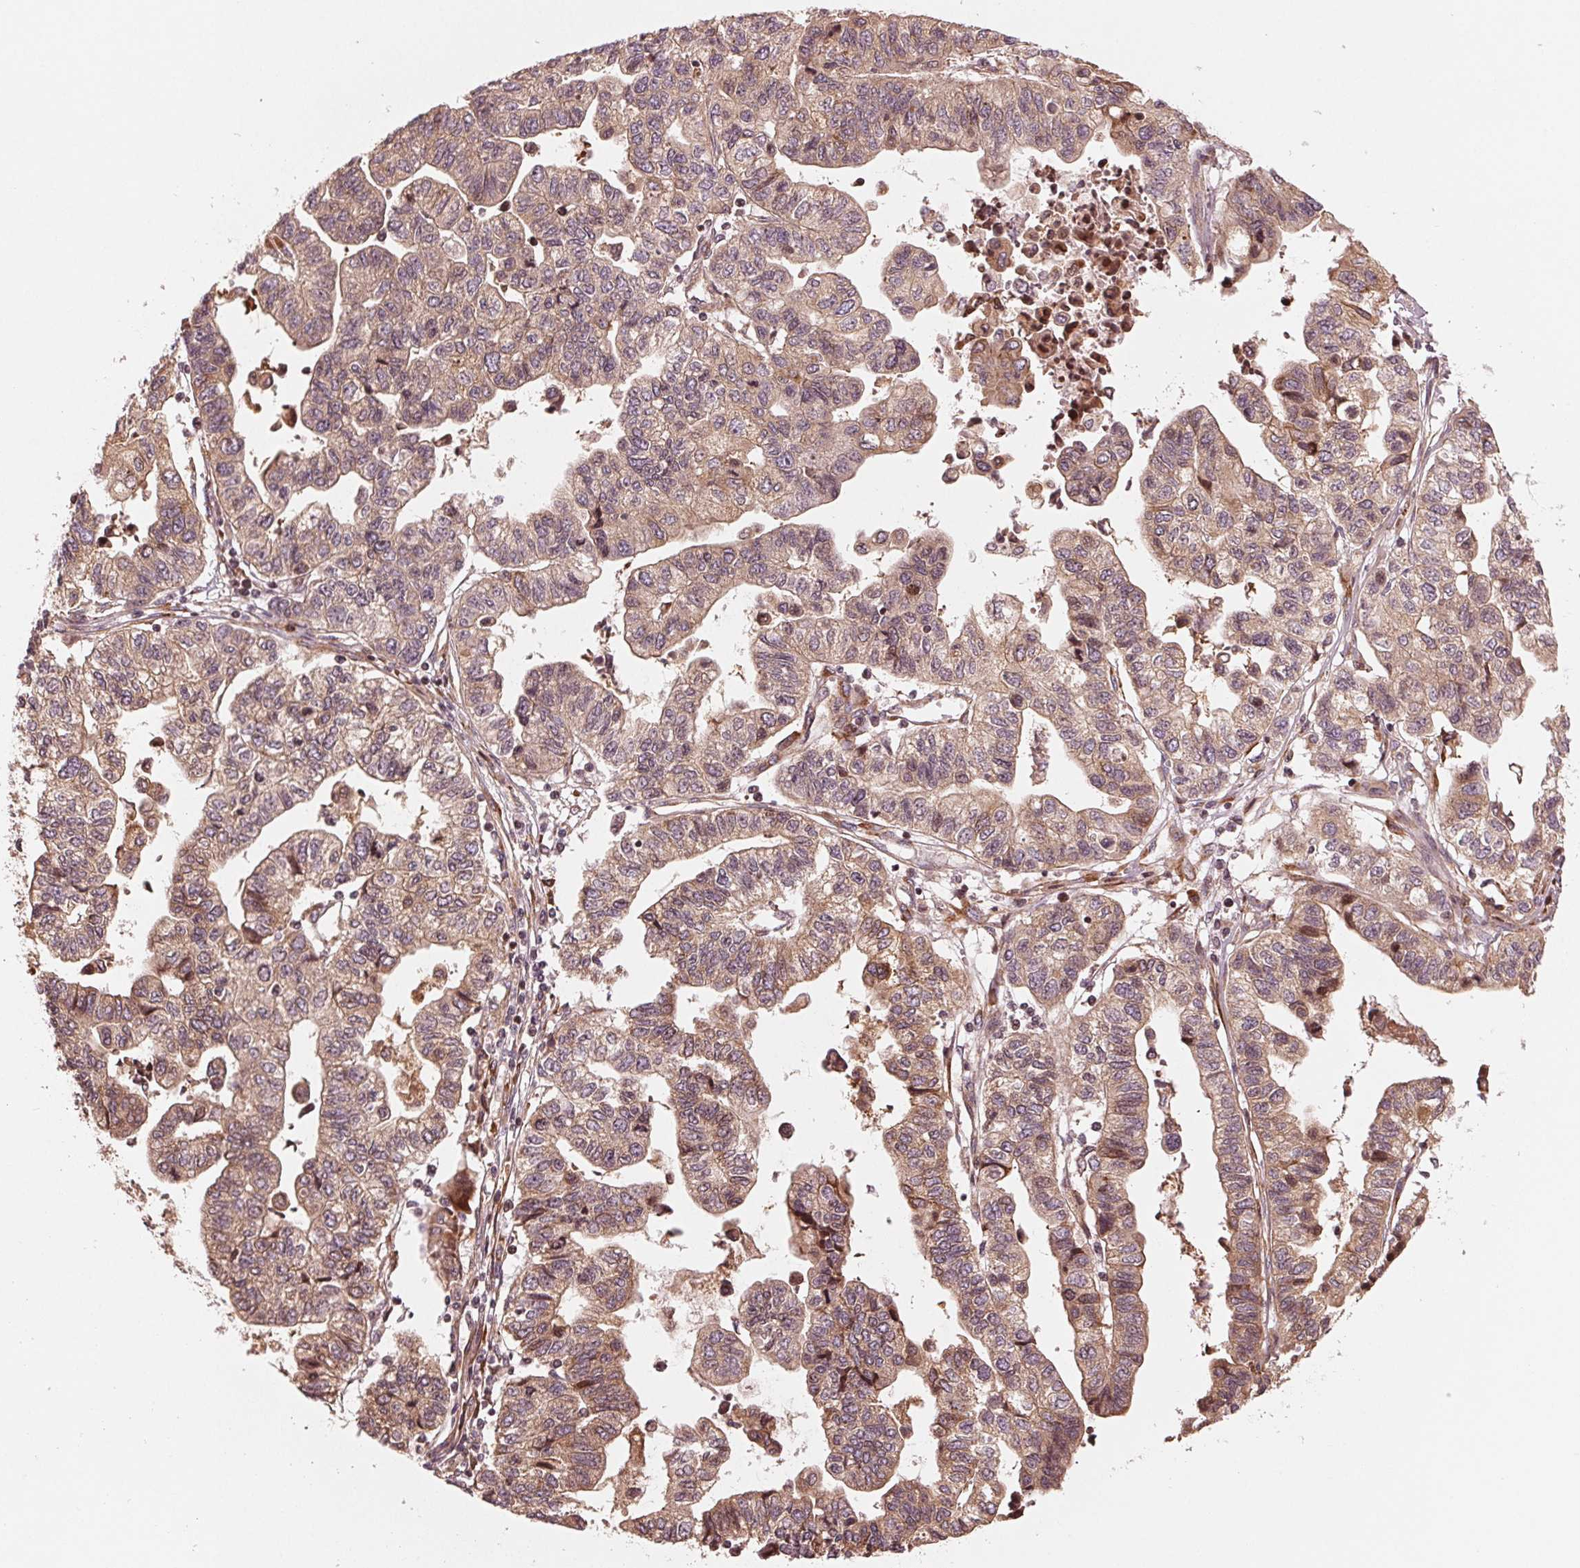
{"staining": {"intensity": "weak", "quantity": ">75%", "location": "cytoplasmic/membranous"}, "tissue": "stomach cancer", "cell_type": "Tumor cells", "image_type": "cancer", "snomed": [{"axis": "morphology", "description": "Adenocarcinoma, NOS"}, {"axis": "topography", "description": "Stomach, upper"}], "caption": "About >75% of tumor cells in stomach cancer (adenocarcinoma) exhibit weak cytoplasmic/membranous protein positivity as visualized by brown immunohistochemical staining.", "gene": "CMIP", "patient": {"sex": "female", "age": 67}}